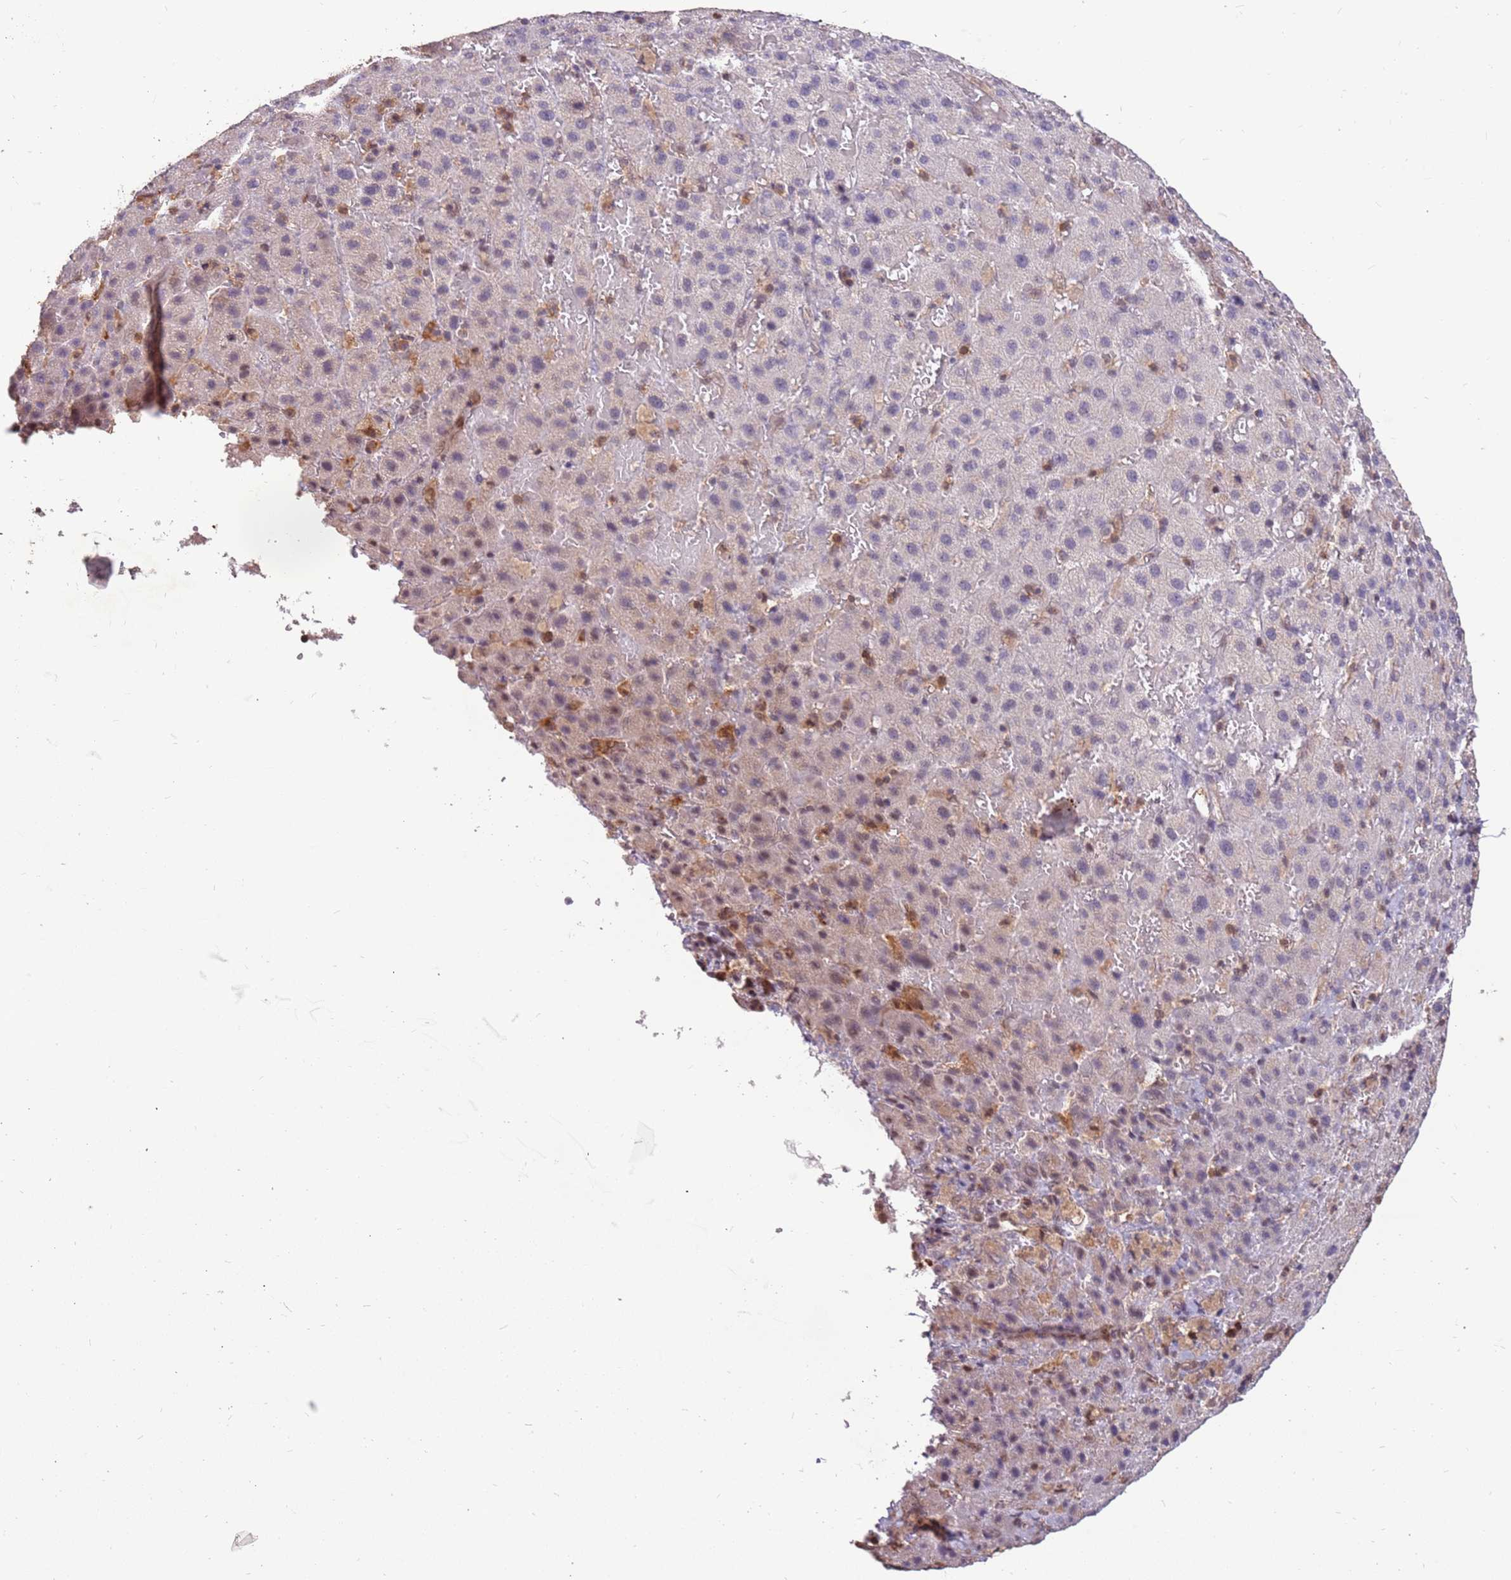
{"staining": {"intensity": "weak", "quantity": "<25%", "location": "nuclear"}, "tissue": "liver cancer", "cell_type": "Tumor cells", "image_type": "cancer", "snomed": [{"axis": "morphology", "description": "Carcinoma, Hepatocellular, NOS"}, {"axis": "topography", "description": "Liver"}], "caption": "Immunohistochemistry photomicrograph of liver hepatocellular carcinoma stained for a protein (brown), which reveals no staining in tumor cells.", "gene": "GBP2", "patient": {"sex": "female", "age": 58}}